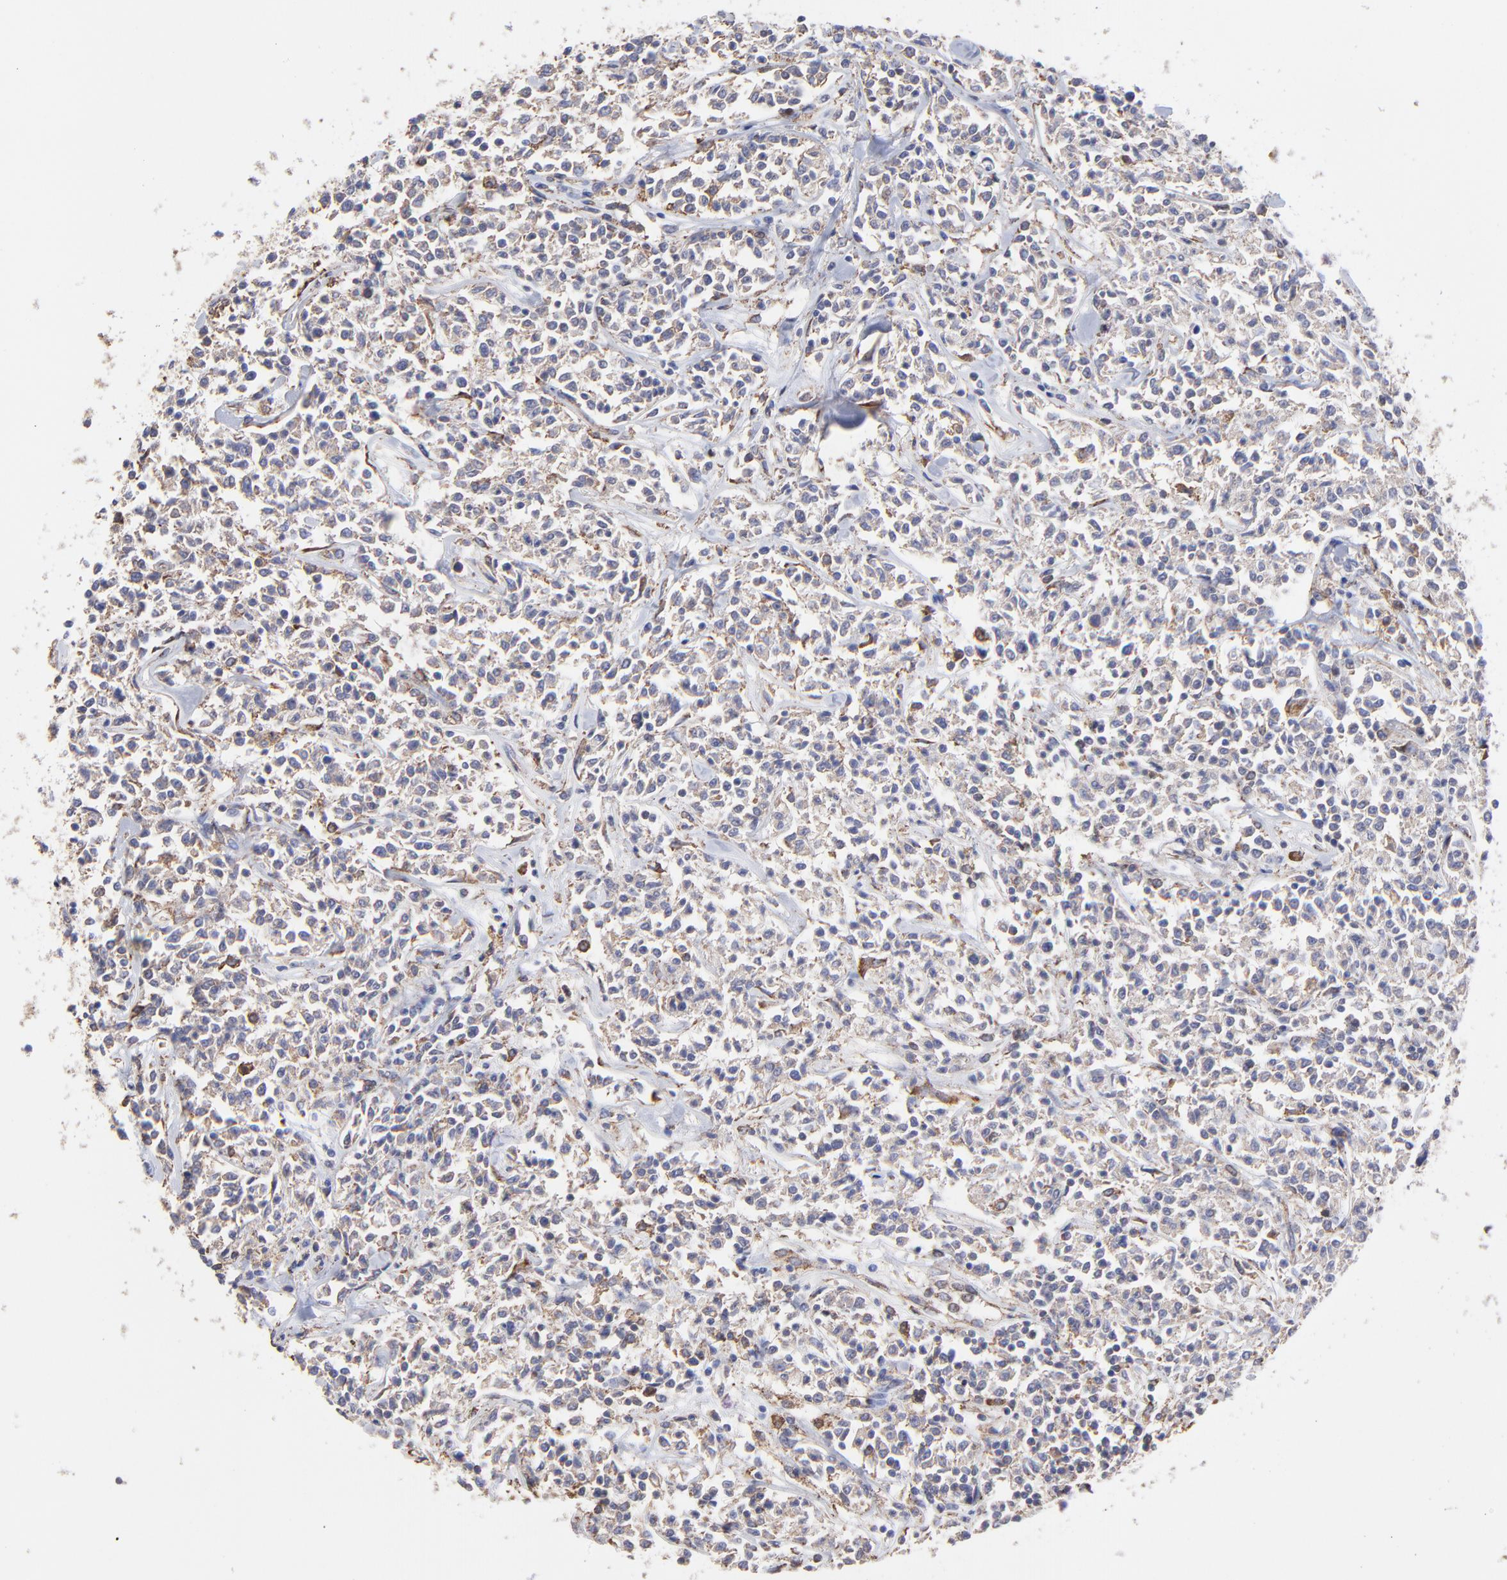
{"staining": {"intensity": "weak", "quantity": "<25%", "location": "cytoplasmic/membranous"}, "tissue": "lymphoma", "cell_type": "Tumor cells", "image_type": "cancer", "snomed": [{"axis": "morphology", "description": "Malignant lymphoma, non-Hodgkin's type, Low grade"}, {"axis": "topography", "description": "Small intestine"}], "caption": "High power microscopy histopathology image of an immunohistochemistry (IHC) histopathology image of lymphoma, revealing no significant positivity in tumor cells.", "gene": "PFKM", "patient": {"sex": "female", "age": 59}}